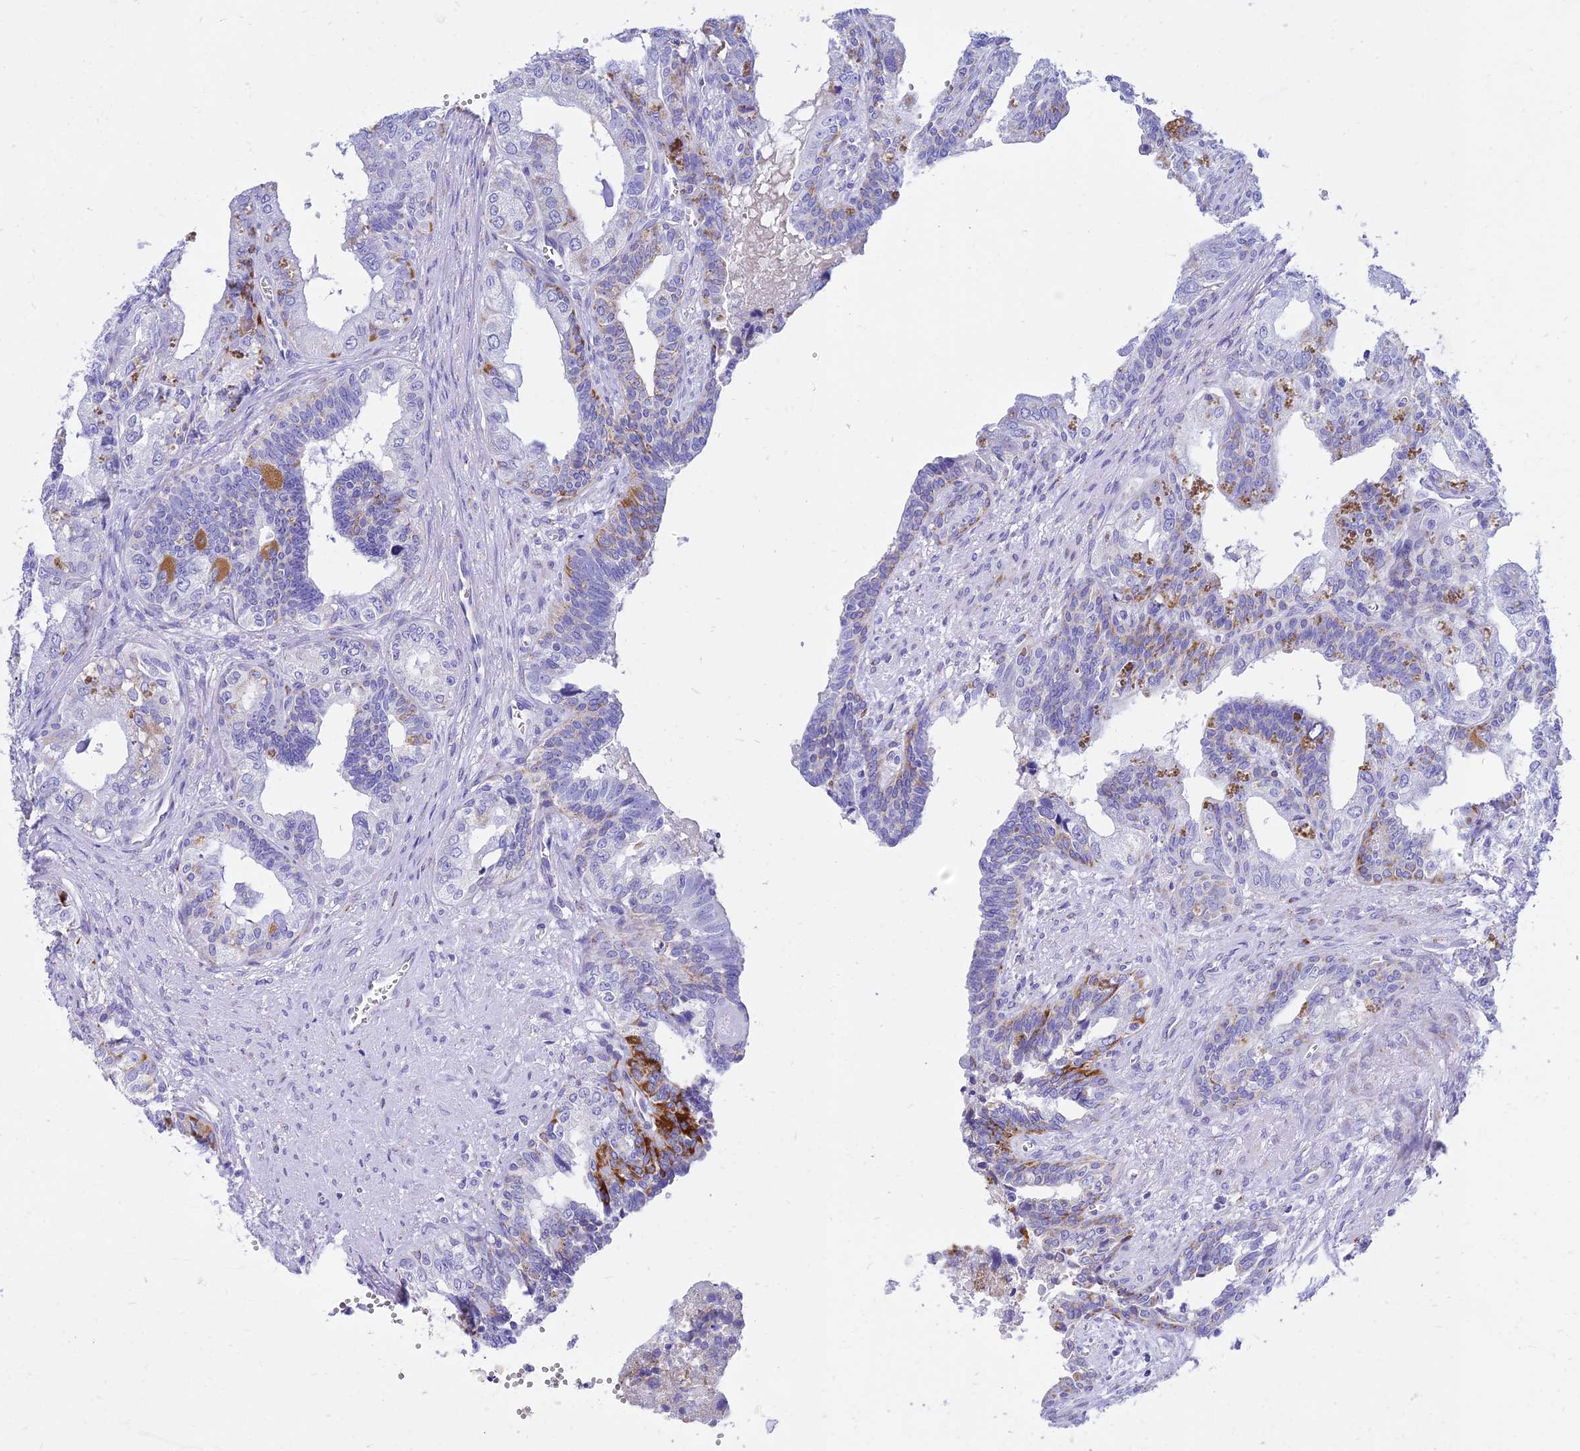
{"staining": {"intensity": "moderate", "quantity": "<25%", "location": "cytoplasmic/membranous"}, "tissue": "seminal vesicle", "cell_type": "Glandular cells", "image_type": "normal", "snomed": [{"axis": "morphology", "description": "Normal tissue, NOS"}, {"axis": "topography", "description": "Seminal veicle"}], "caption": "Protein staining of unremarkable seminal vesicle exhibits moderate cytoplasmic/membranous staining in approximately <25% of glandular cells.", "gene": "PKN3", "patient": {"sex": "male", "age": 67}}